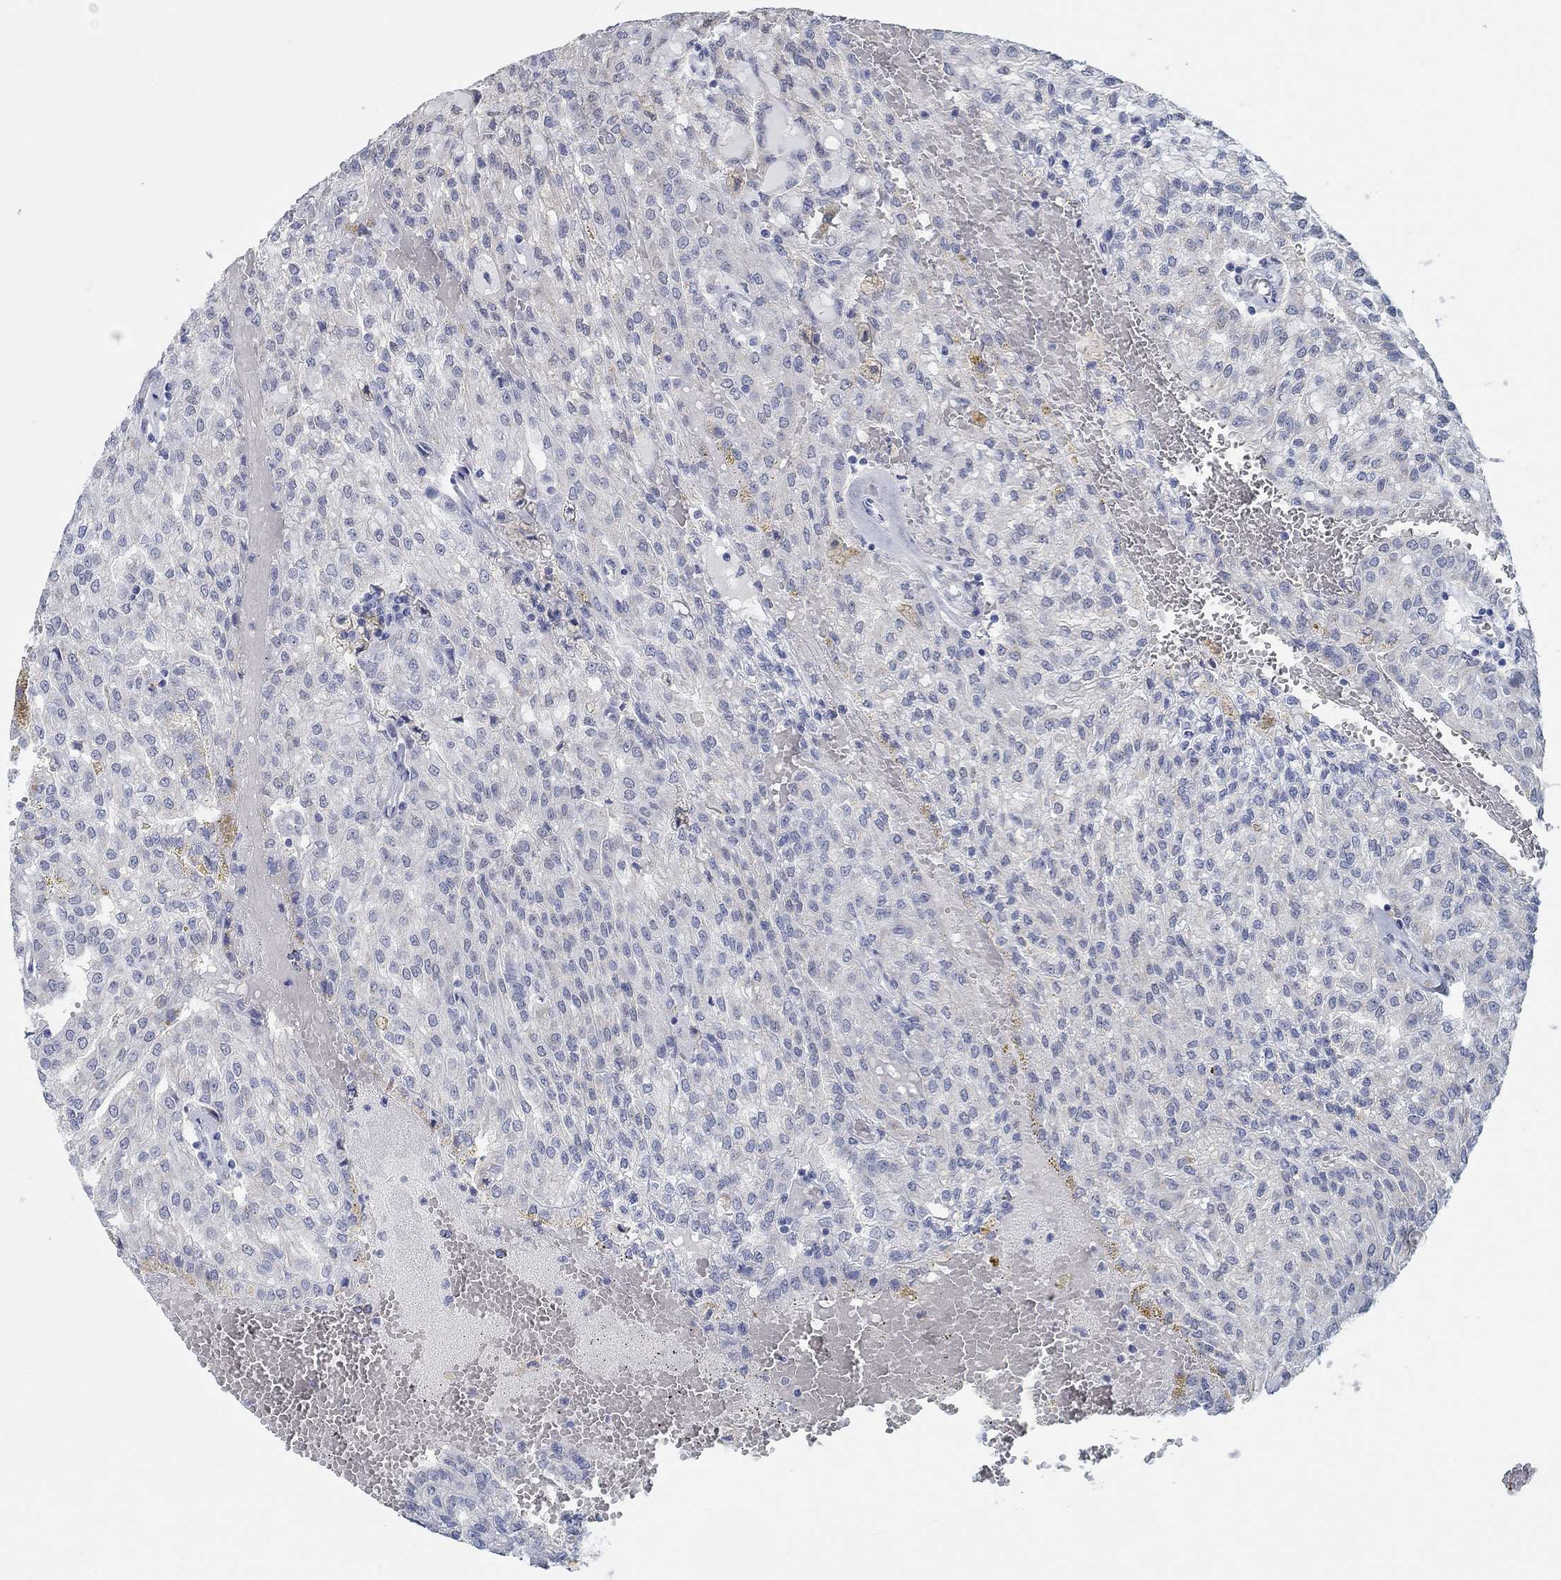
{"staining": {"intensity": "negative", "quantity": "none", "location": "none"}, "tissue": "renal cancer", "cell_type": "Tumor cells", "image_type": "cancer", "snomed": [{"axis": "morphology", "description": "Adenocarcinoma, NOS"}, {"axis": "topography", "description": "Kidney"}], "caption": "DAB (3,3'-diaminobenzidine) immunohistochemical staining of renal adenocarcinoma displays no significant positivity in tumor cells.", "gene": "TEKT4", "patient": {"sex": "male", "age": 63}}